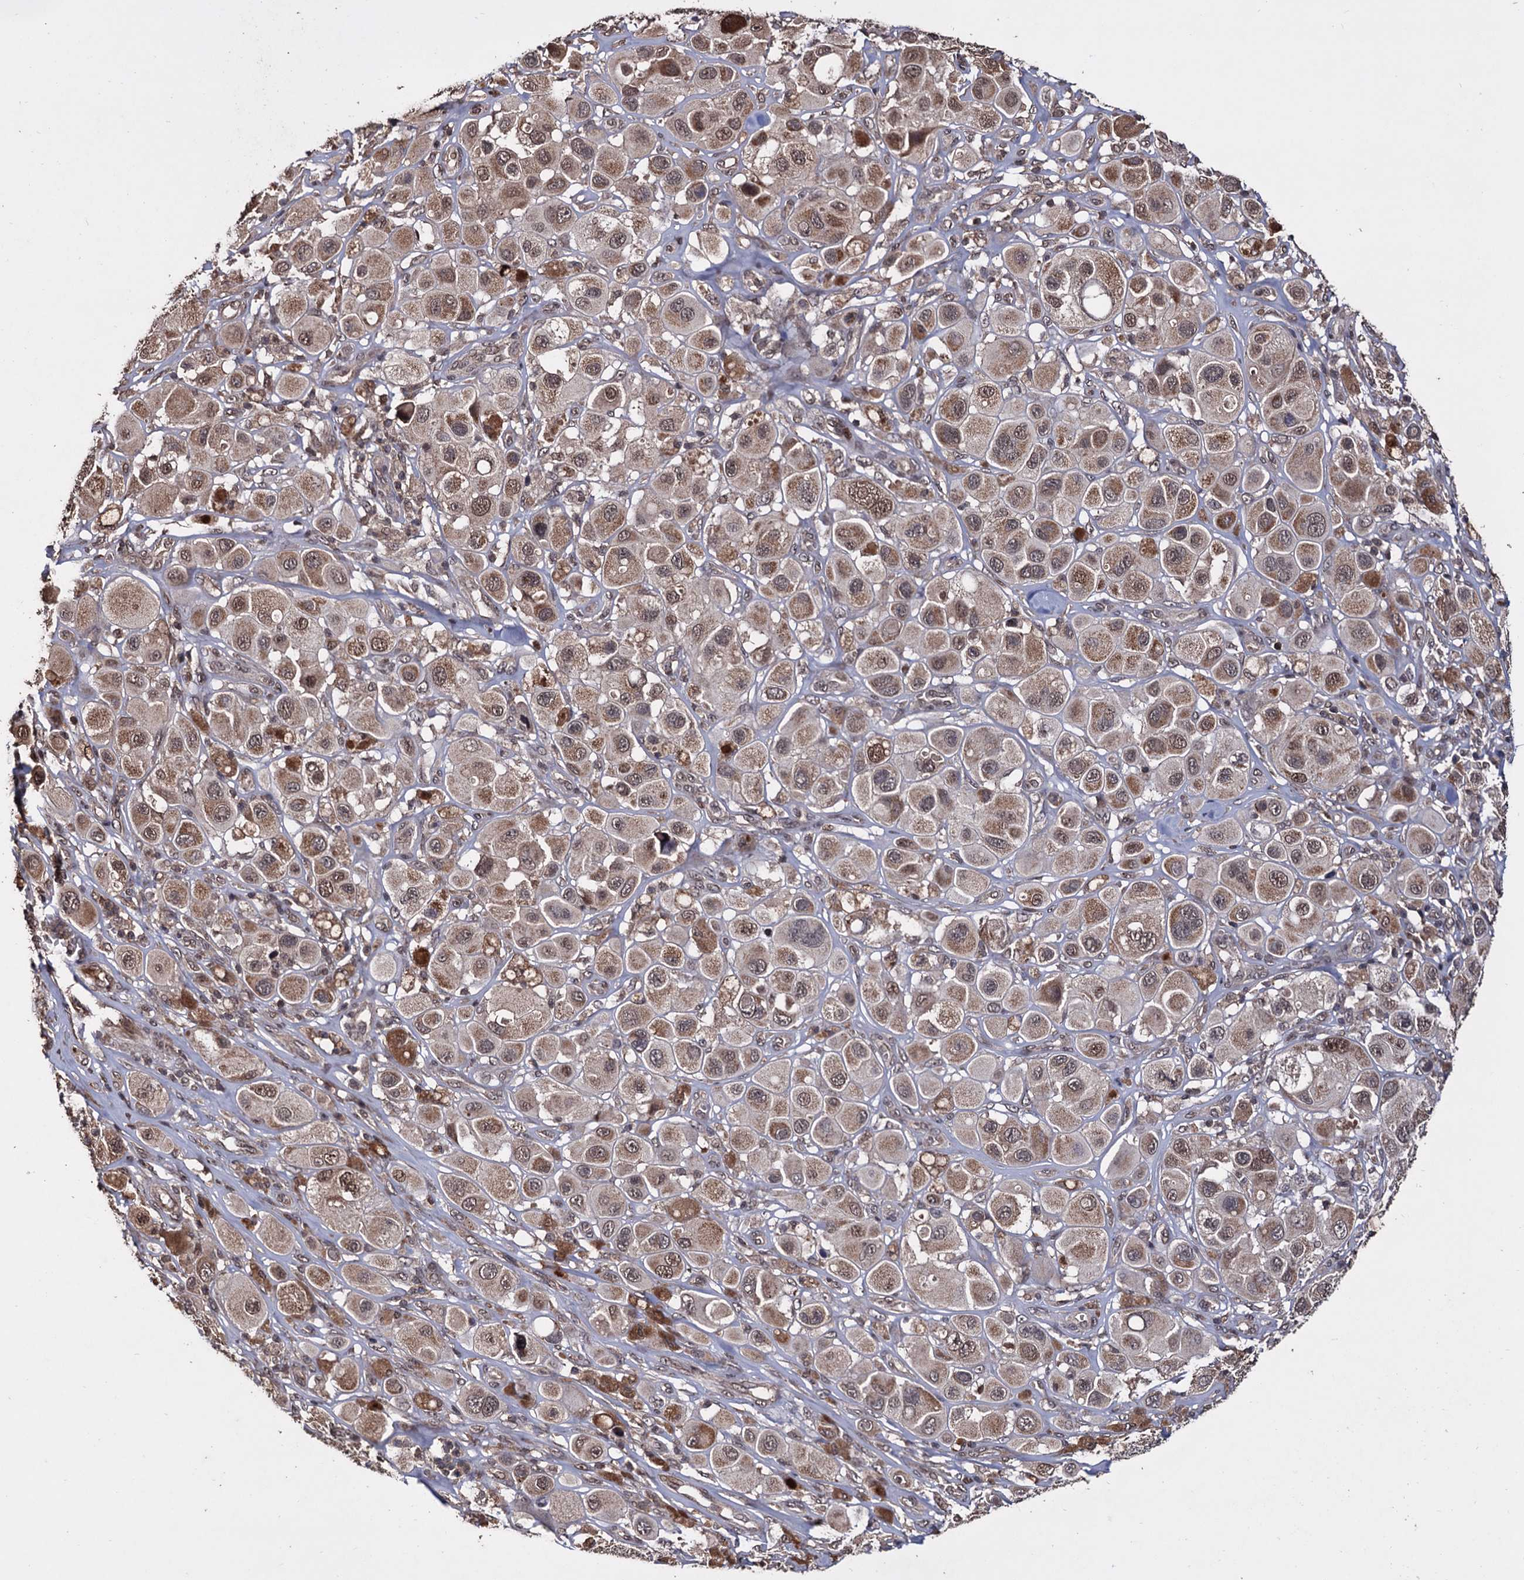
{"staining": {"intensity": "moderate", "quantity": ">75%", "location": "cytoplasmic/membranous,nuclear"}, "tissue": "melanoma", "cell_type": "Tumor cells", "image_type": "cancer", "snomed": [{"axis": "morphology", "description": "Malignant melanoma, Metastatic site"}, {"axis": "topography", "description": "Skin"}], "caption": "Immunohistochemical staining of malignant melanoma (metastatic site) shows moderate cytoplasmic/membranous and nuclear protein expression in approximately >75% of tumor cells.", "gene": "KLF5", "patient": {"sex": "male", "age": 41}}